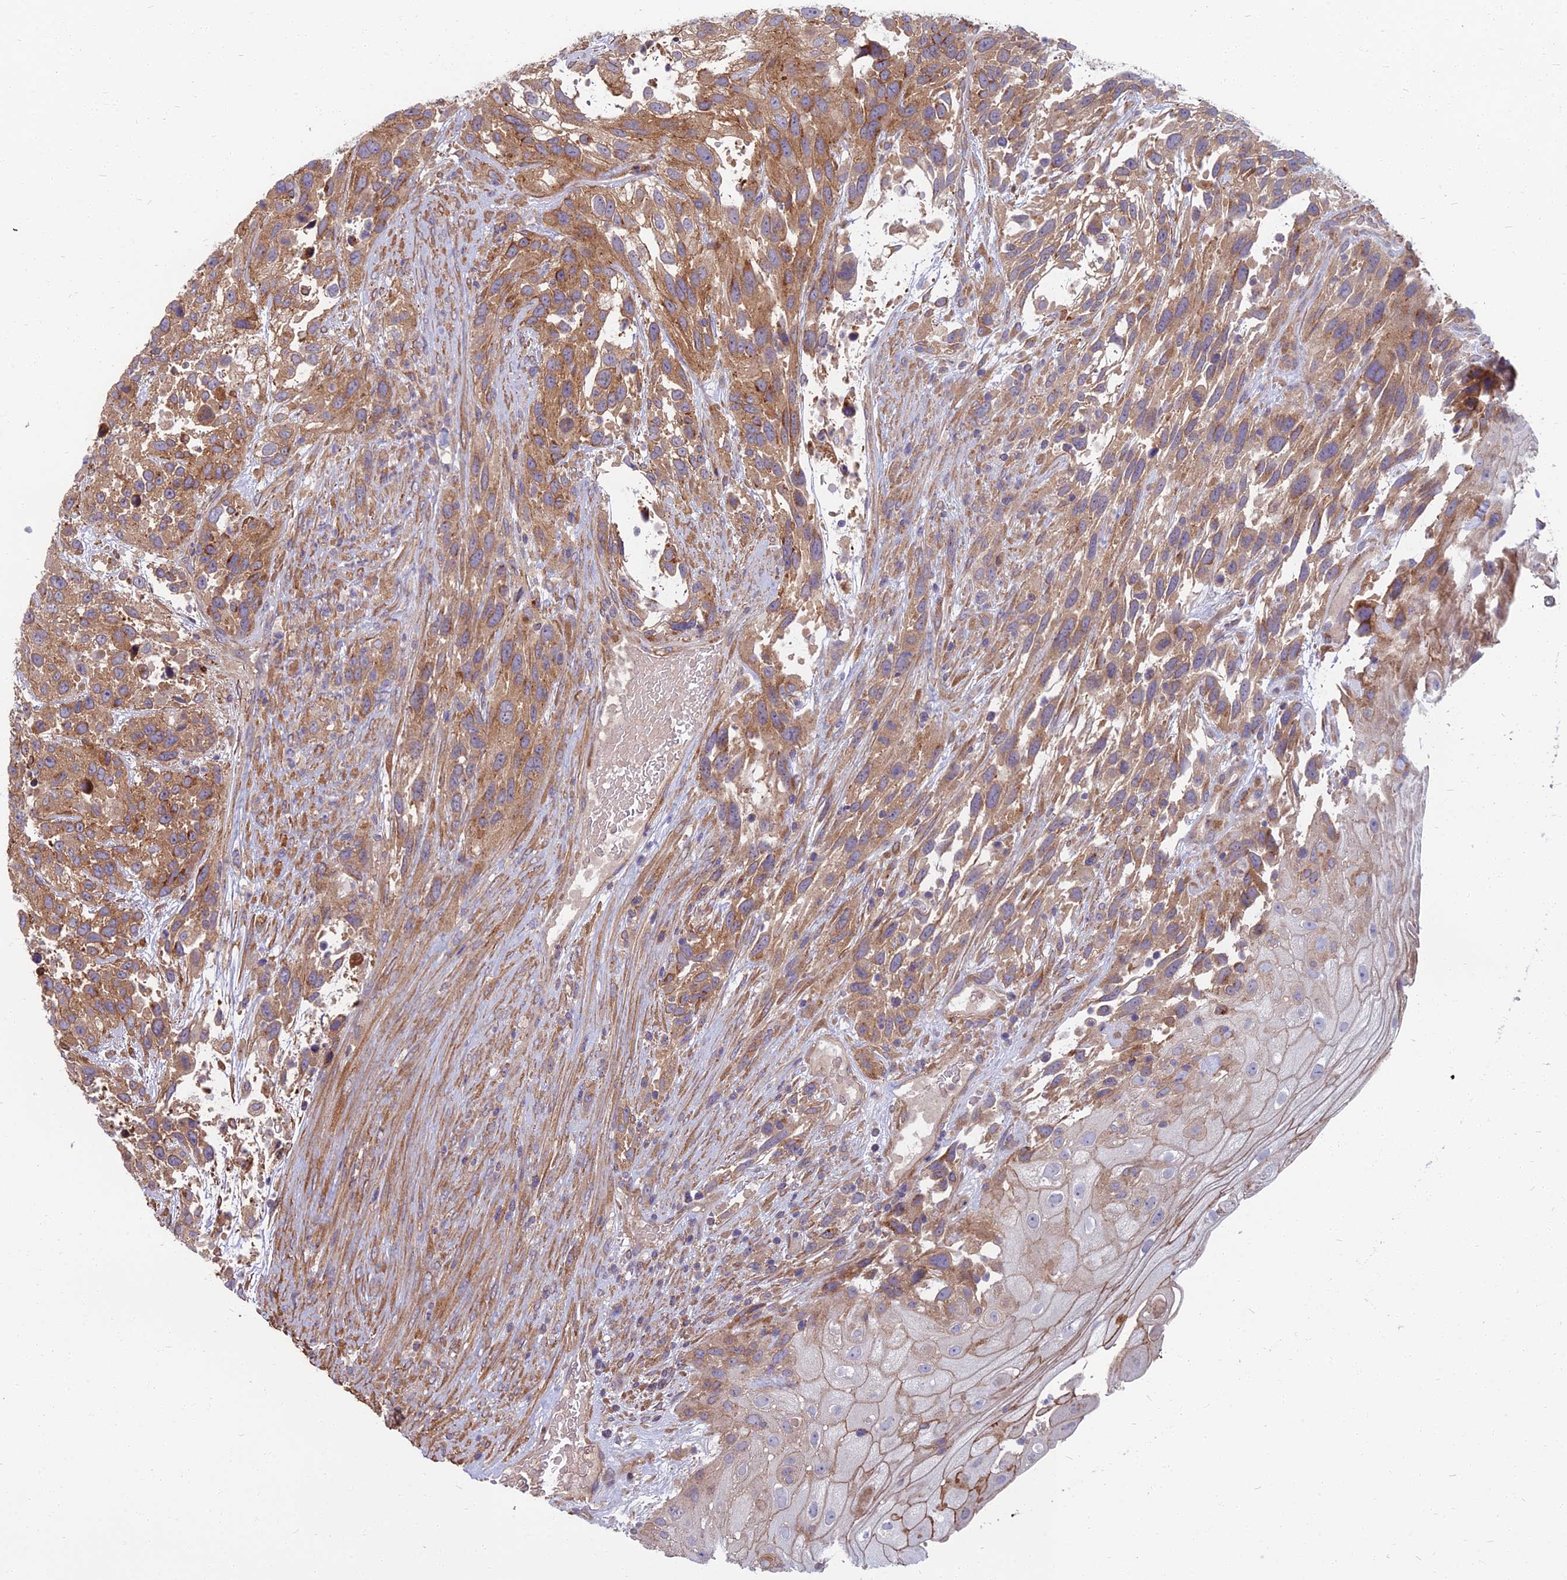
{"staining": {"intensity": "moderate", "quantity": ">75%", "location": "cytoplasmic/membranous"}, "tissue": "urothelial cancer", "cell_type": "Tumor cells", "image_type": "cancer", "snomed": [{"axis": "morphology", "description": "Urothelial carcinoma, High grade"}, {"axis": "topography", "description": "Urinary bladder"}], "caption": "Immunohistochemical staining of high-grade urothelial carcinoma shows medium levels of moderate cytoplasmic/membranous protein positivity in approximately >75% of tumor cells. (DAB (3,3'-diaminobenzidine) IHC, brown staining for protein, blue staining for nuclei).", "gene": "WDR24", "patient": {"sex": "female", "age": 70}}